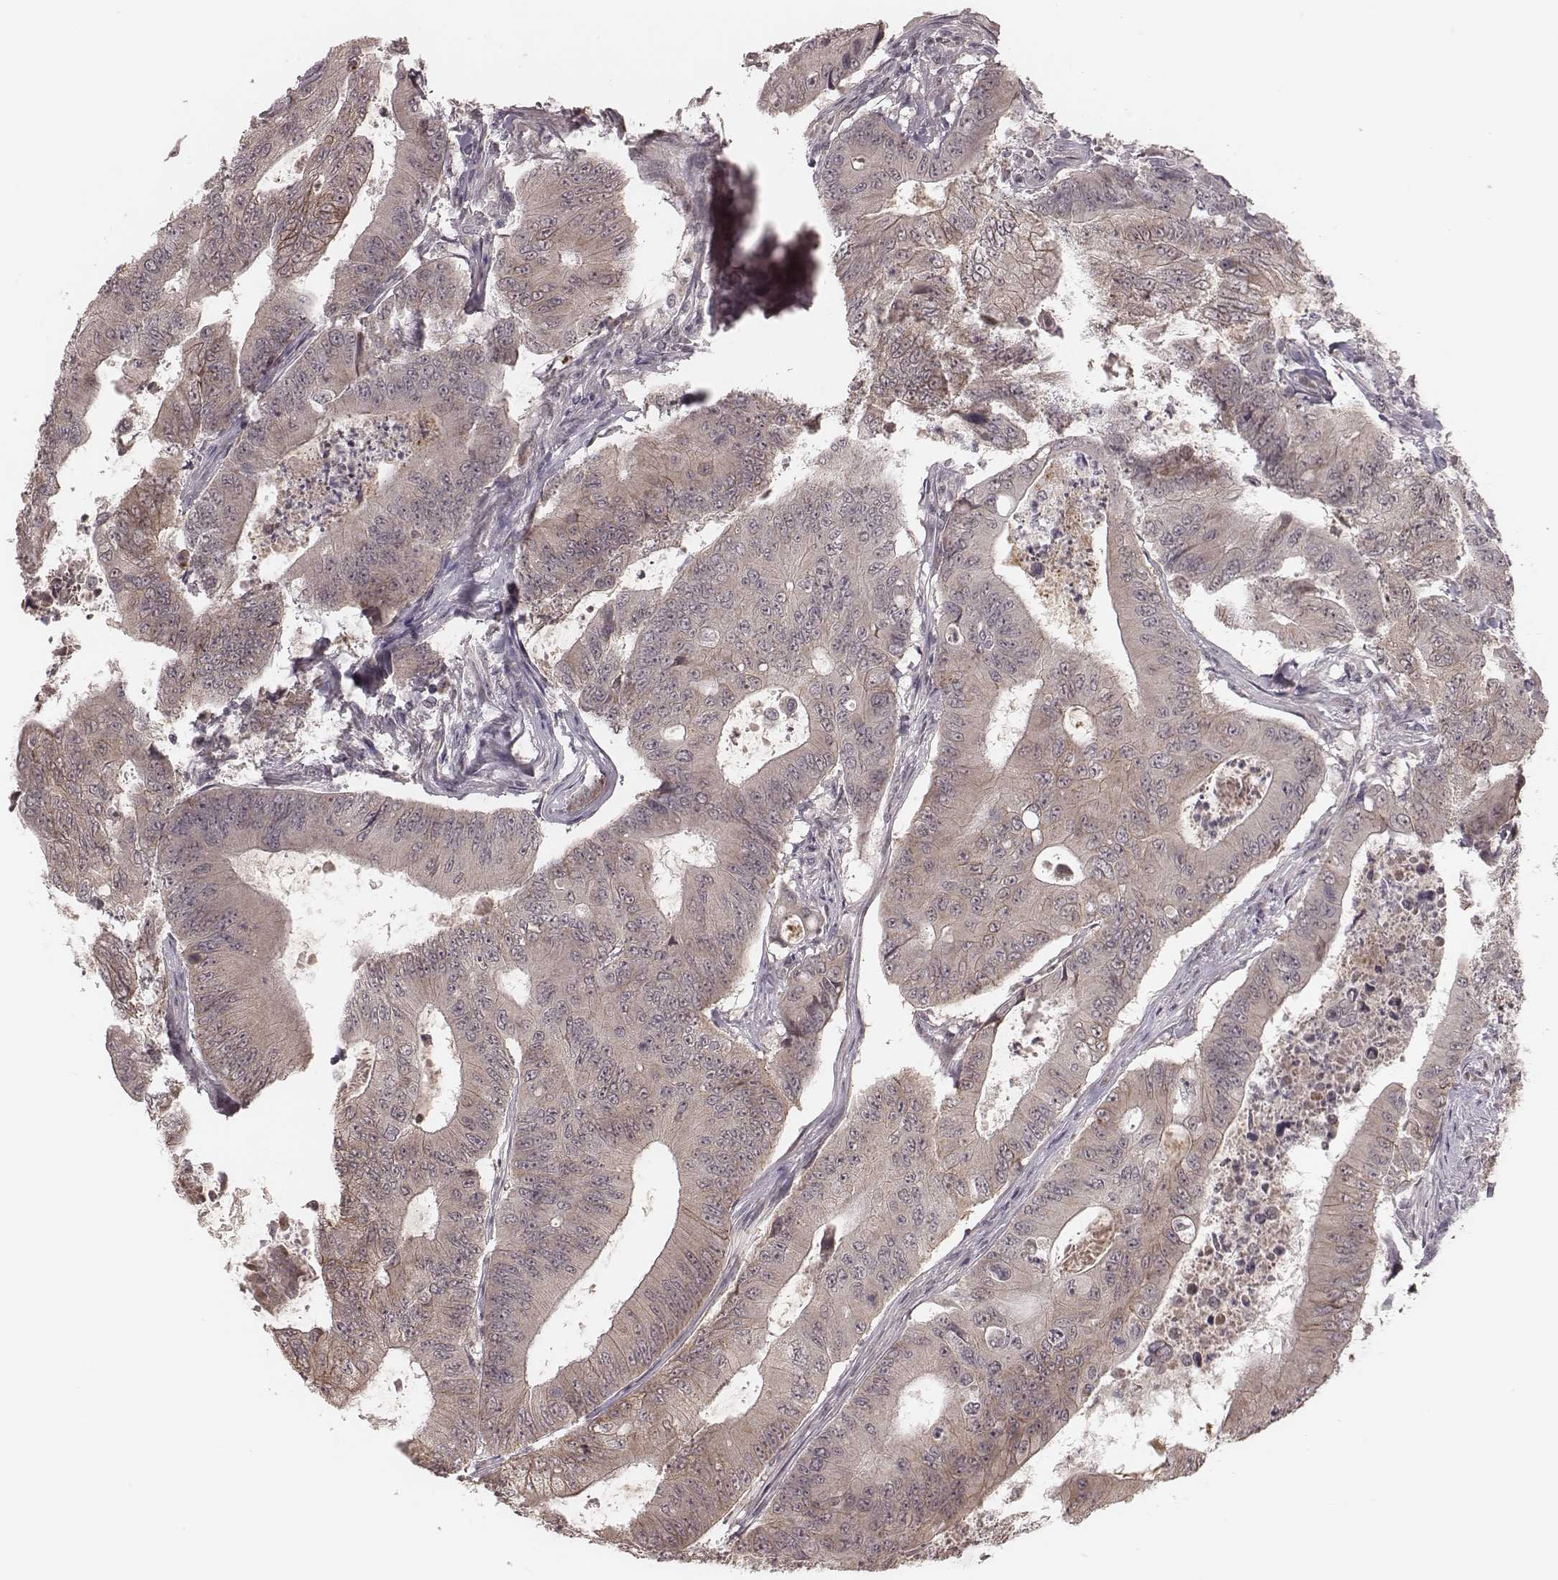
{"staining": {"intensity": "weak", "quantity": "<25%", "location": "cytoplasmic/membranous"}, "tissue": "colorectal cancer", "cell_type": "Tumor cells", "image_type": "cancer", "snomed": [{"axis": "morphology", "description": "Adenocarcinoma, NOS"}, {"axis": "topography", "description": "Colon"}], "caption": "A photomicrograph of human adenocarcinoma (colorectal) is negative for staining in tumor cells.", "gene": "IL5", "patient": {"sex": "female", "age": 48}}